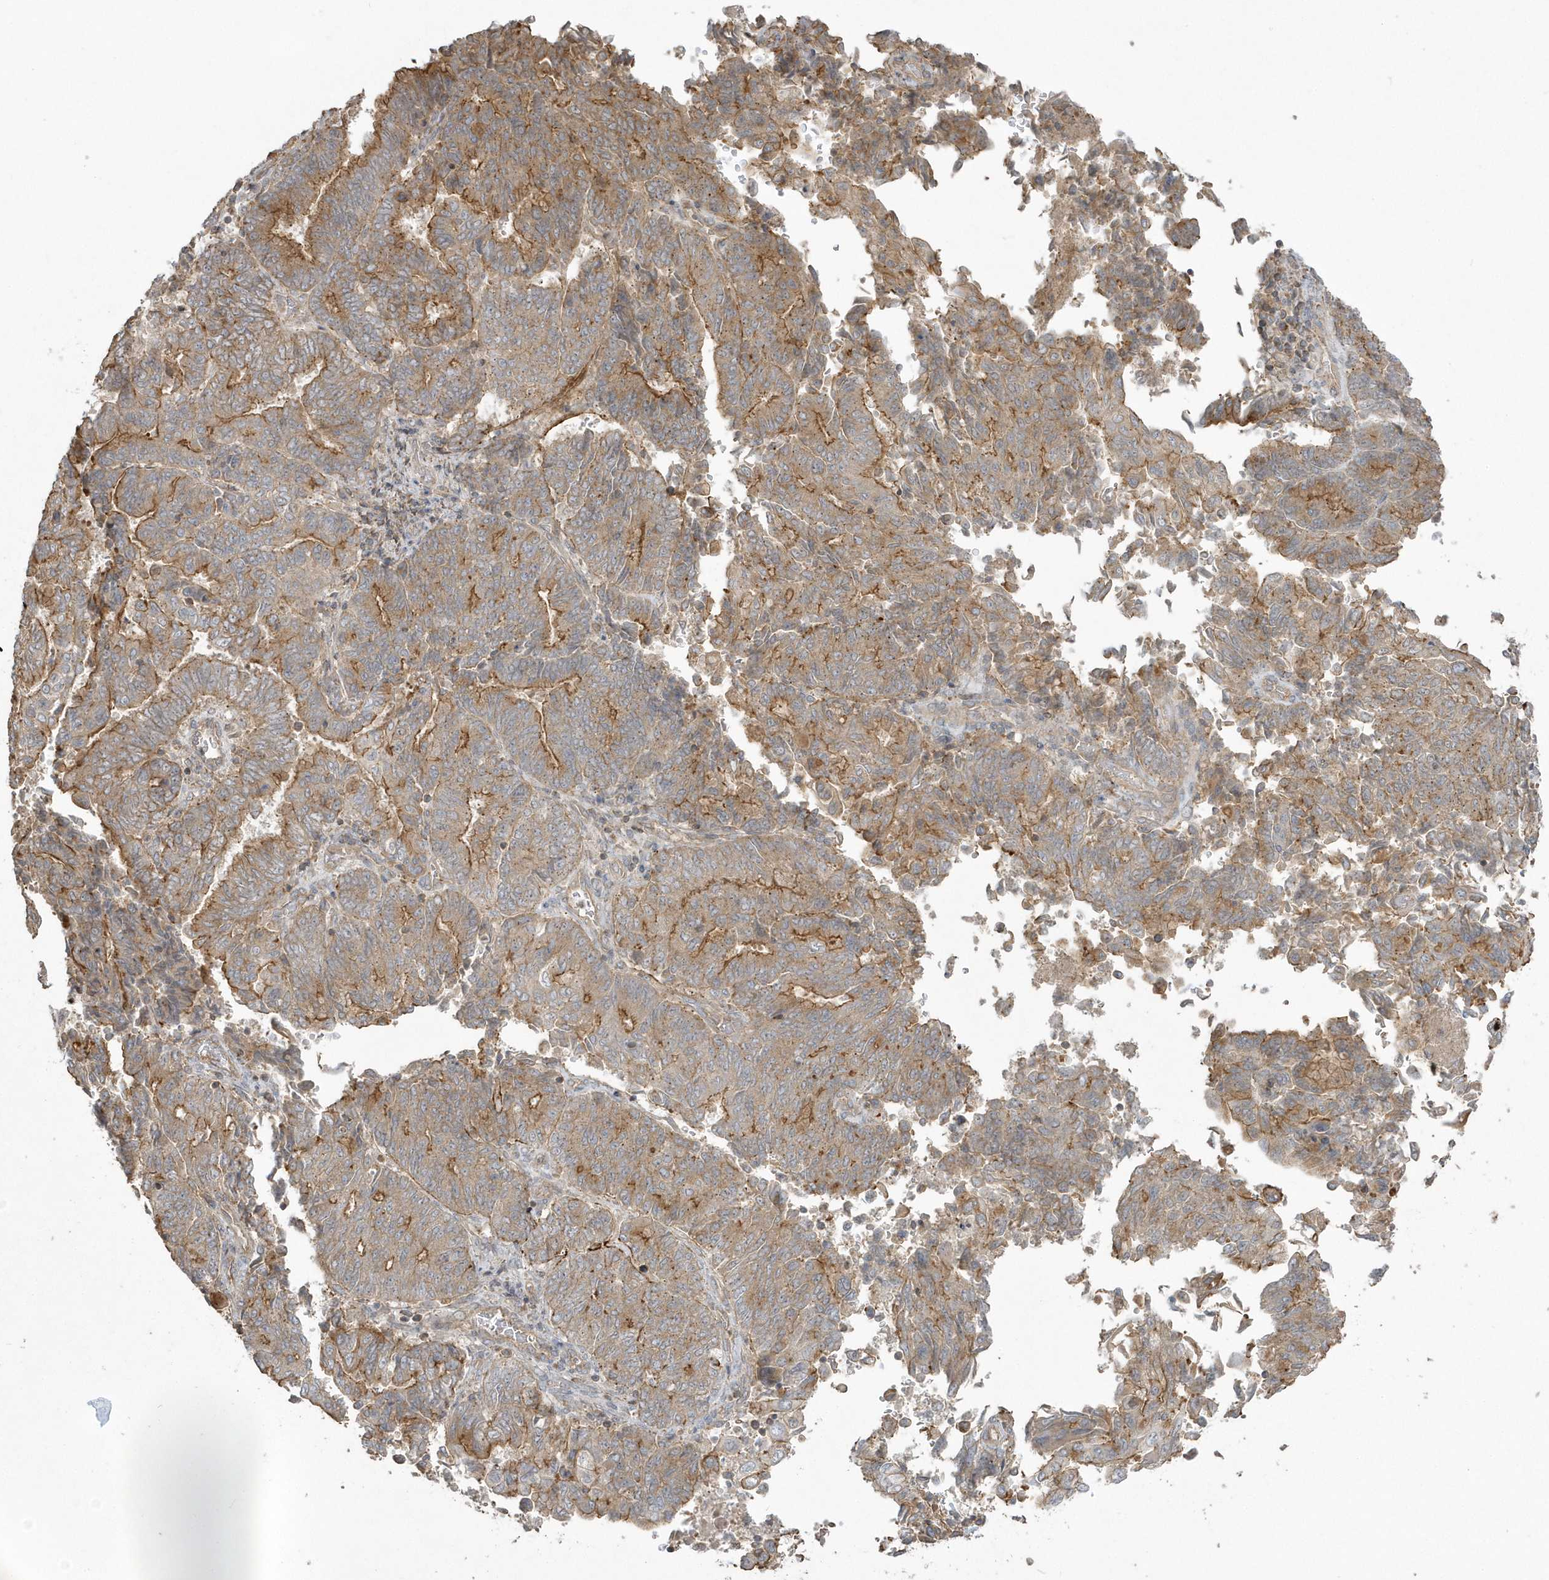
{"staining": {"intensity": "moderate", "quantity": ">75%", "location": "cytoplasmic/membranous"}, "tissue": "endometrial cancer", "cell_type": "Tumor cells", "image_type": "cancer", "snomed": [{"axis": "morphology", "description": "Adenocarcinoma, NOS"}, {"axis": "topography", "description": "Endometrium"}], "caption": "A brown stain labels moderate cytoplasmic/membranous expression of a protein in human endometrial cancer (adenocarcinoma) tumor cells. (Brightfield microscopy of DAB IHC at high magnification).", "gene": "ARMC8", "patient": {"sex": "female", "age": 80}}